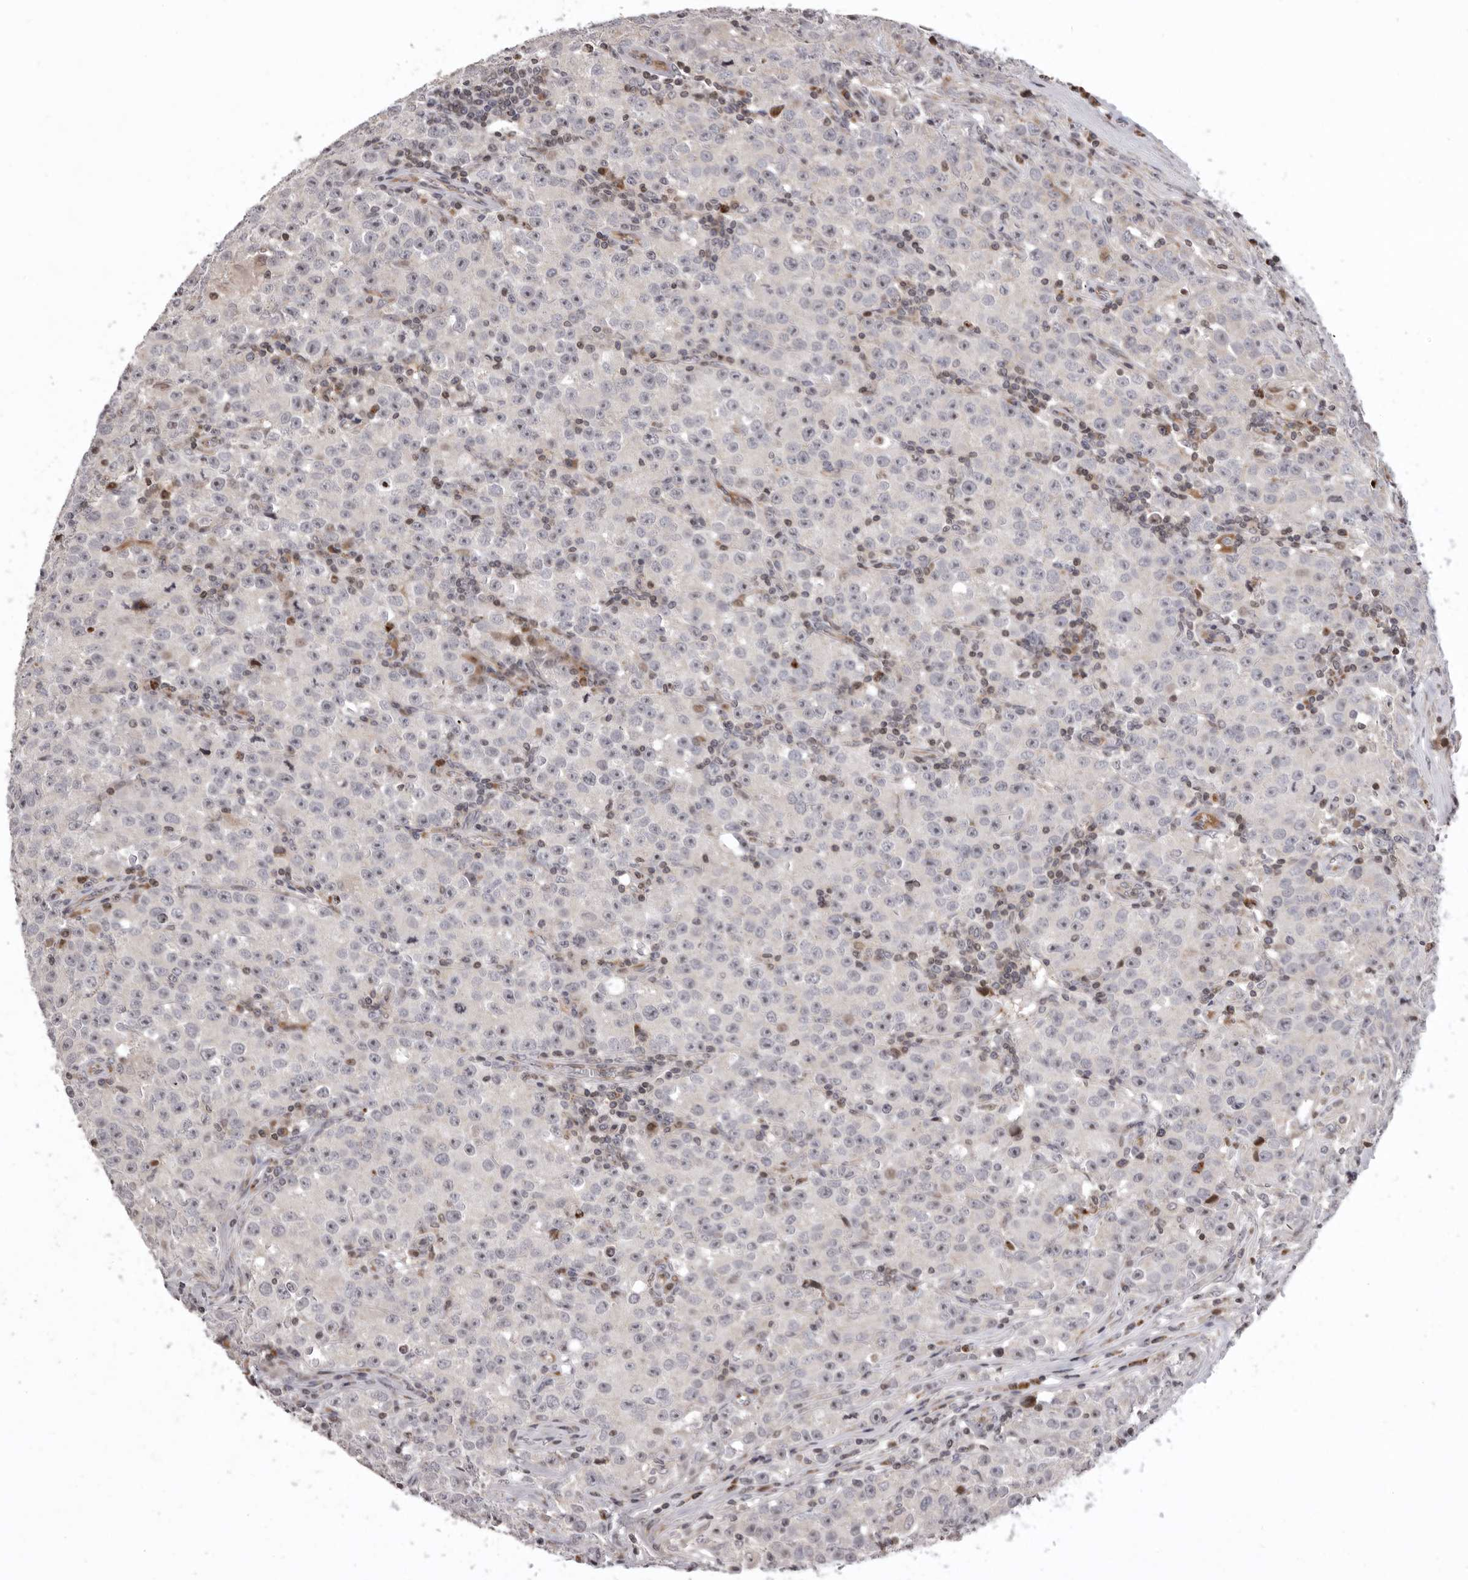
{"staining": {"intensity": "weak", "quantity": "25%-75%", "location": "nuclear"}, "tissue": "testis cancer", "cell_type": "Tumor cells", "image_type": "cancer", "snomed": [{"axis": "morphology", "description": "Seminoma, NOS"}, {"axis": "morphology", "description": "Carcinoma, Embryonal, NOS"}, {"axis": "topography", "description": "Testis"}], "caption": "Testis cancer tissue exhibits weak nuclear expression in approximately 25%-75% of tumor cells", "gene": "AZIN1", "patient": {"sex": "male", "age": 43}}